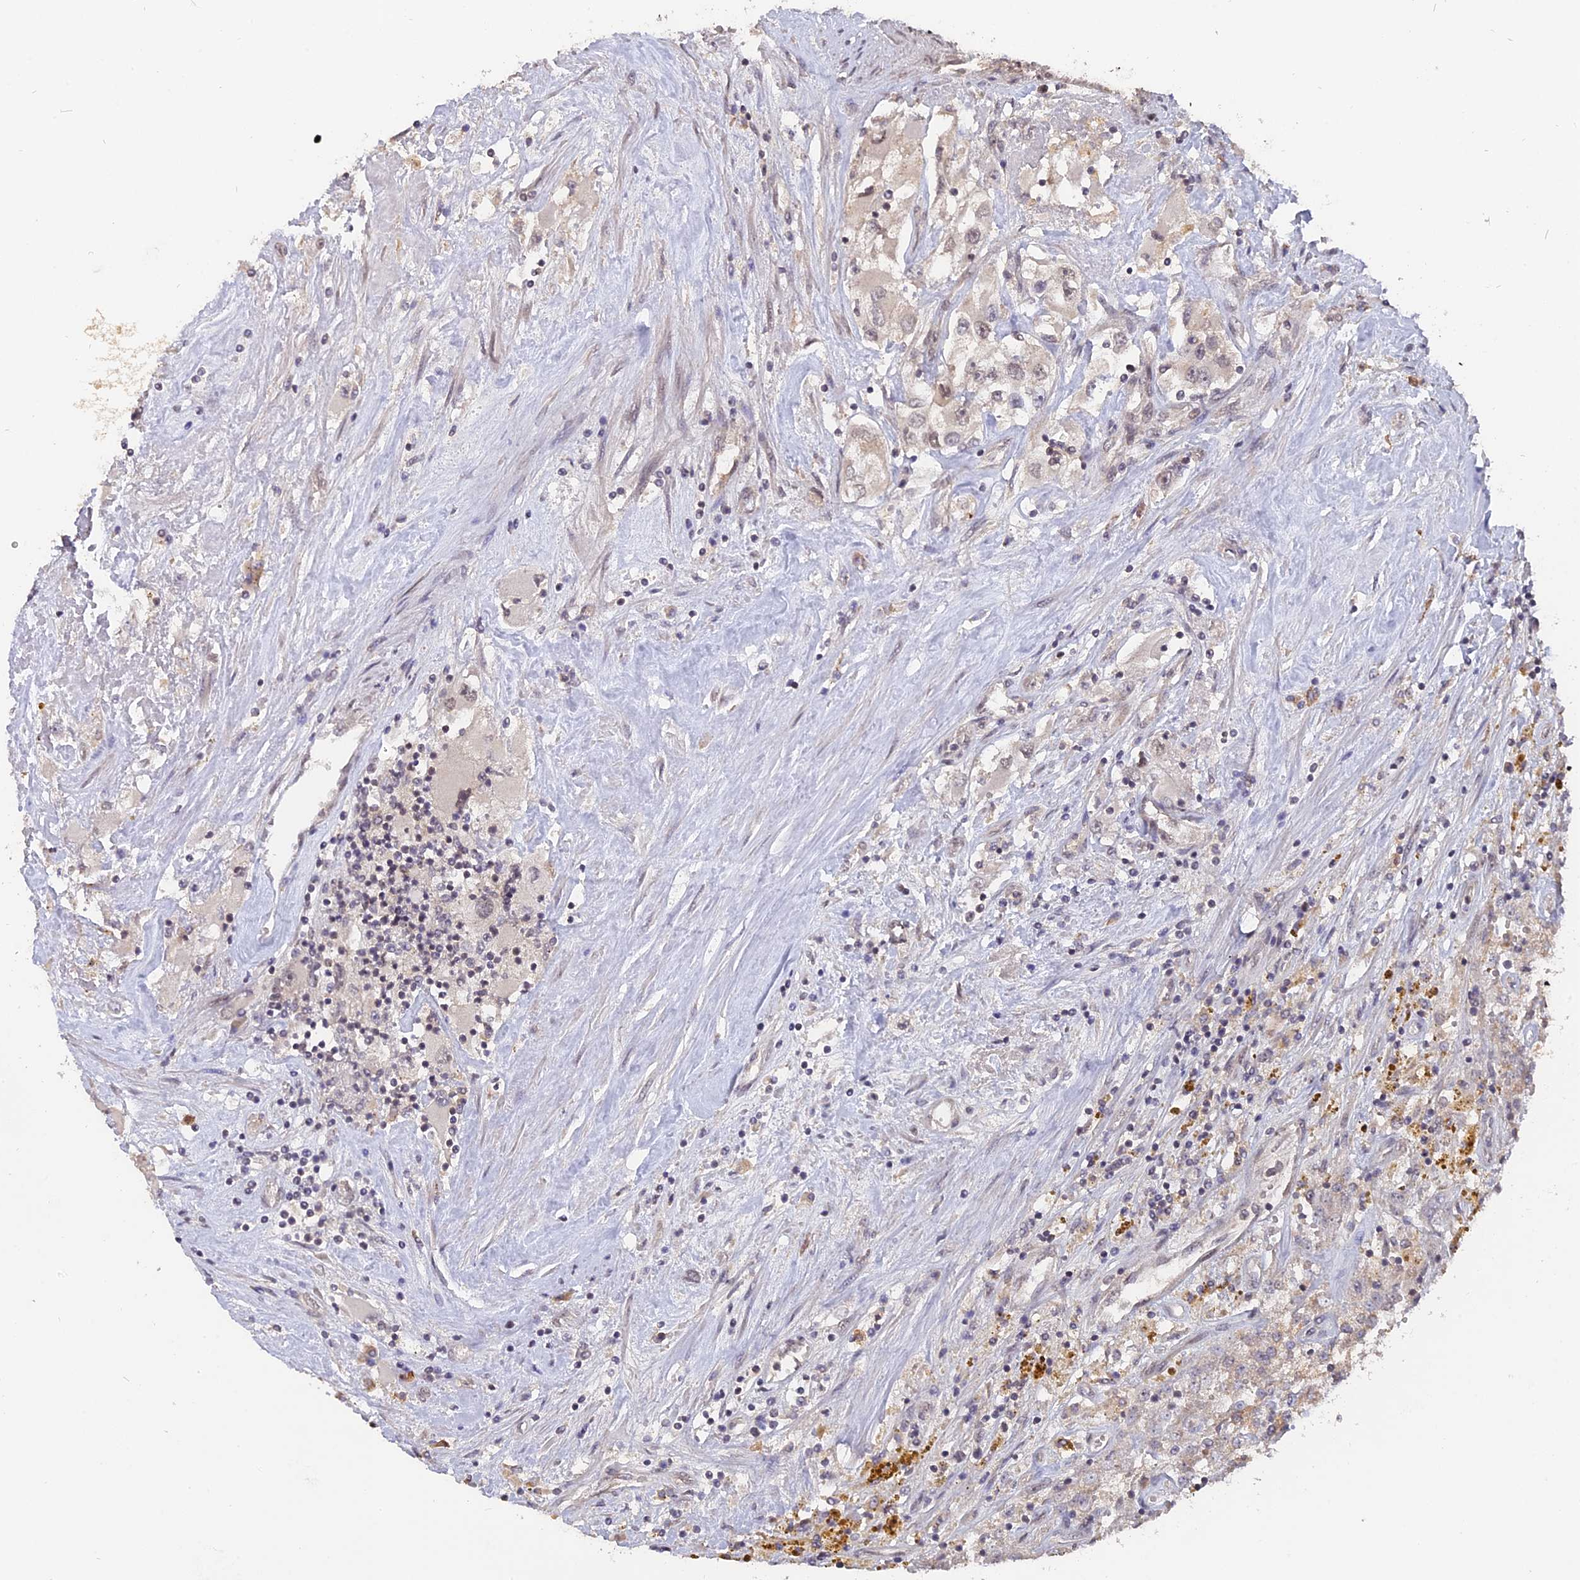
{"staining": {"intensity": "weak", "quantity": "25%-75%", "location": "cytoplasmic/membranous,nuclear"}, "tissue": "renal cancer", "cell_type": "Tumor cells", "image_type": "cancer", "snomed": [{"axis": "morphology", "description": "Adenocarcinoma, NOS"}, {"axis": "topography", "description": "Kidney"}], "caption": "A brown stain shows weak cytoplasmic/membranous and nuclear expression of a protein in human adenocarcinoma (renal) tumor cells. The protein is stained brown, and the nuclei are stained in blue (DAB IHC with brightfield microscopy, high magnification).", "gene": "NR1H3", "patient": {"sex": "female", "age": 52}}